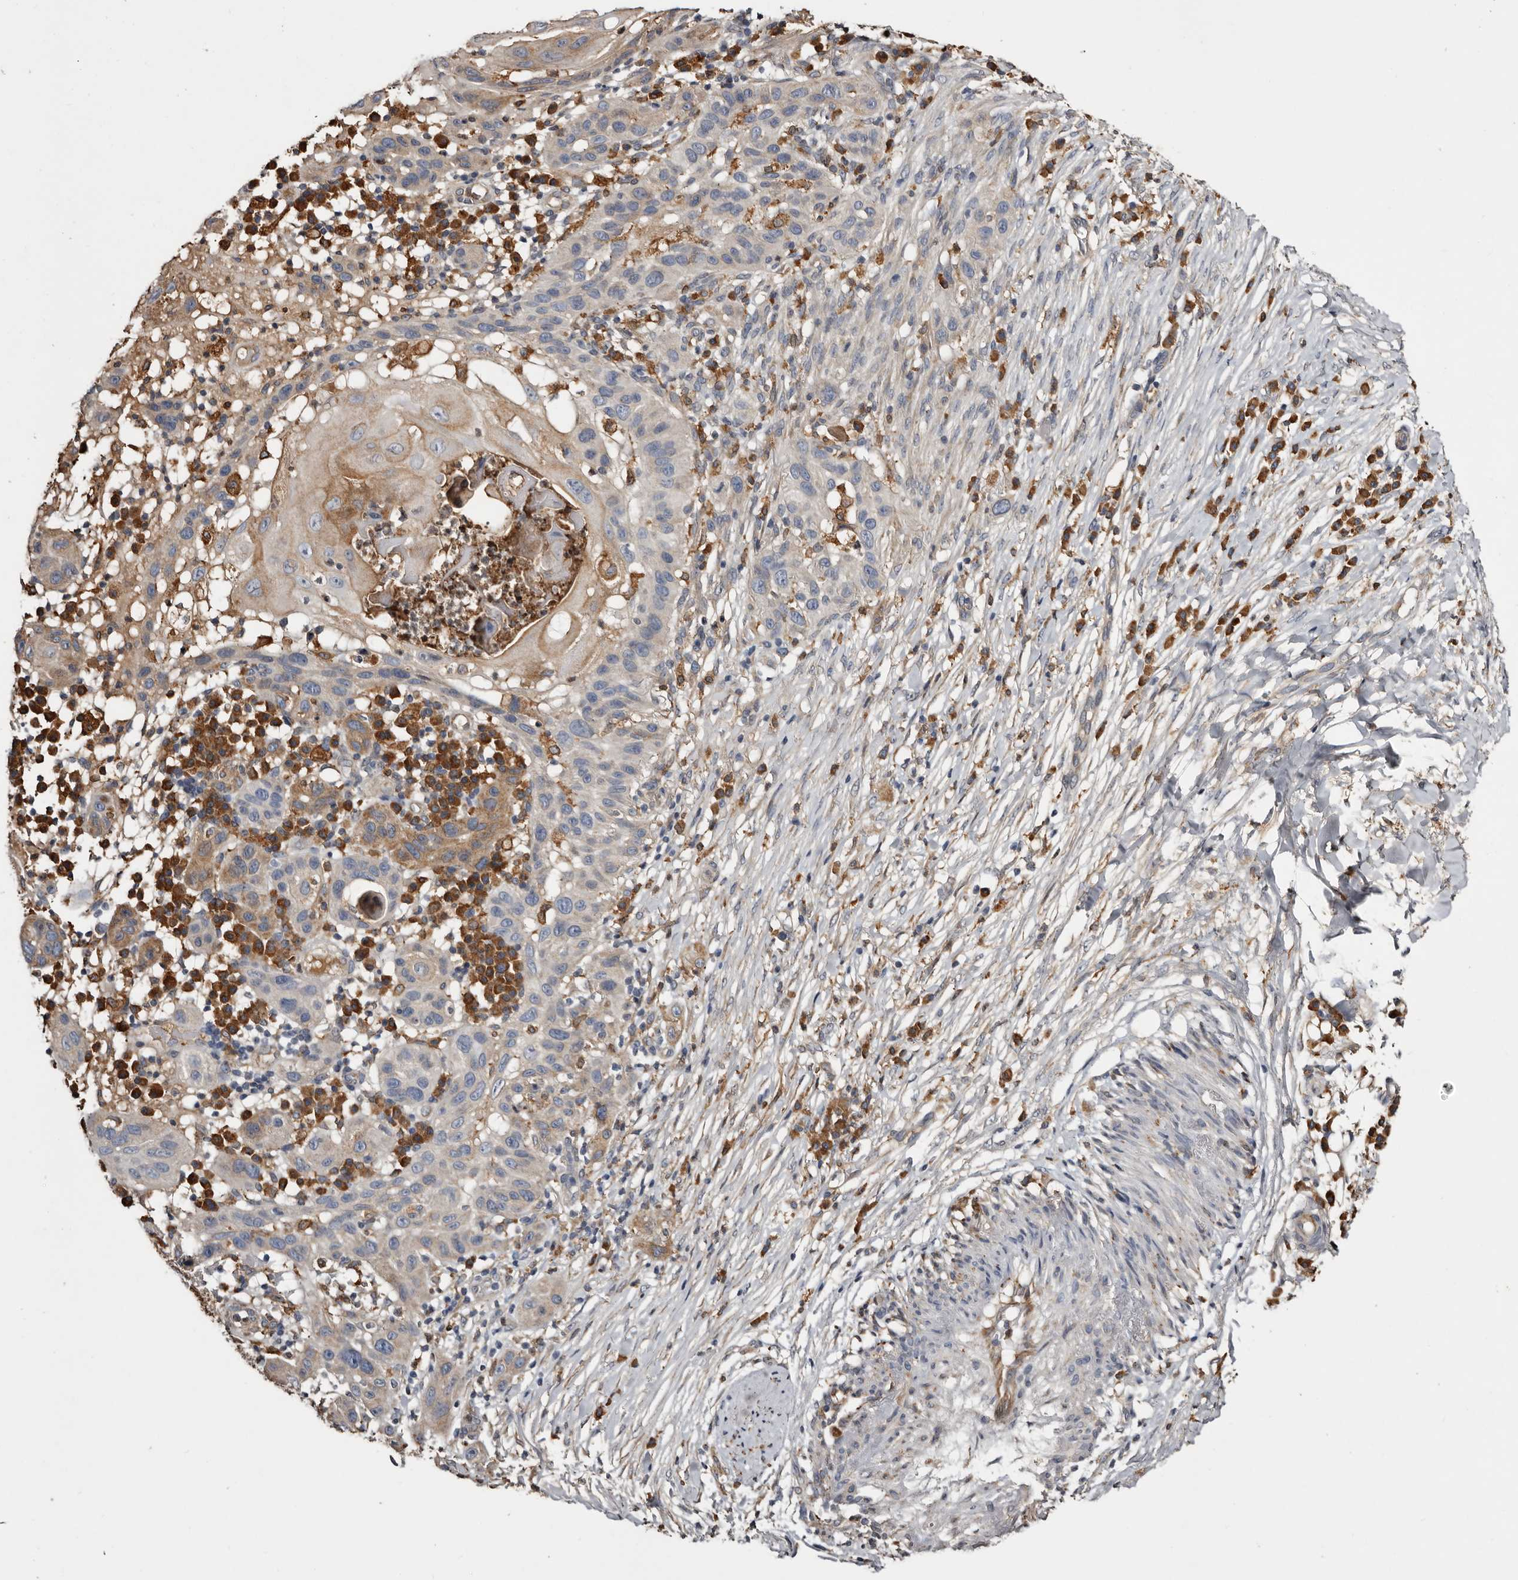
{"staining": {"intensity": "moderate", "quantity": "<25%", "location": "cytoplasmic/membranous"}, "tissue": "skin cancer", "cell_type": "Tumor cells", "image_type": "cancer", "snomed": [{"axis": "morphology", "description": "Normal tissue, NOS"}, {"axis": "morphology", "description": "Squamous cell carcinoma, NOS"}, {"axis": "topography", "description": "Skin"}], "caption": "Human skin cancer (squamous cell carcinoma) stained with a brown dye displays moderate cytoplasmic/membranous positive expression in approximately <25% of tumor cells.", "gene": "INKA2", "patient": {"sex": "female", "age": 96}}